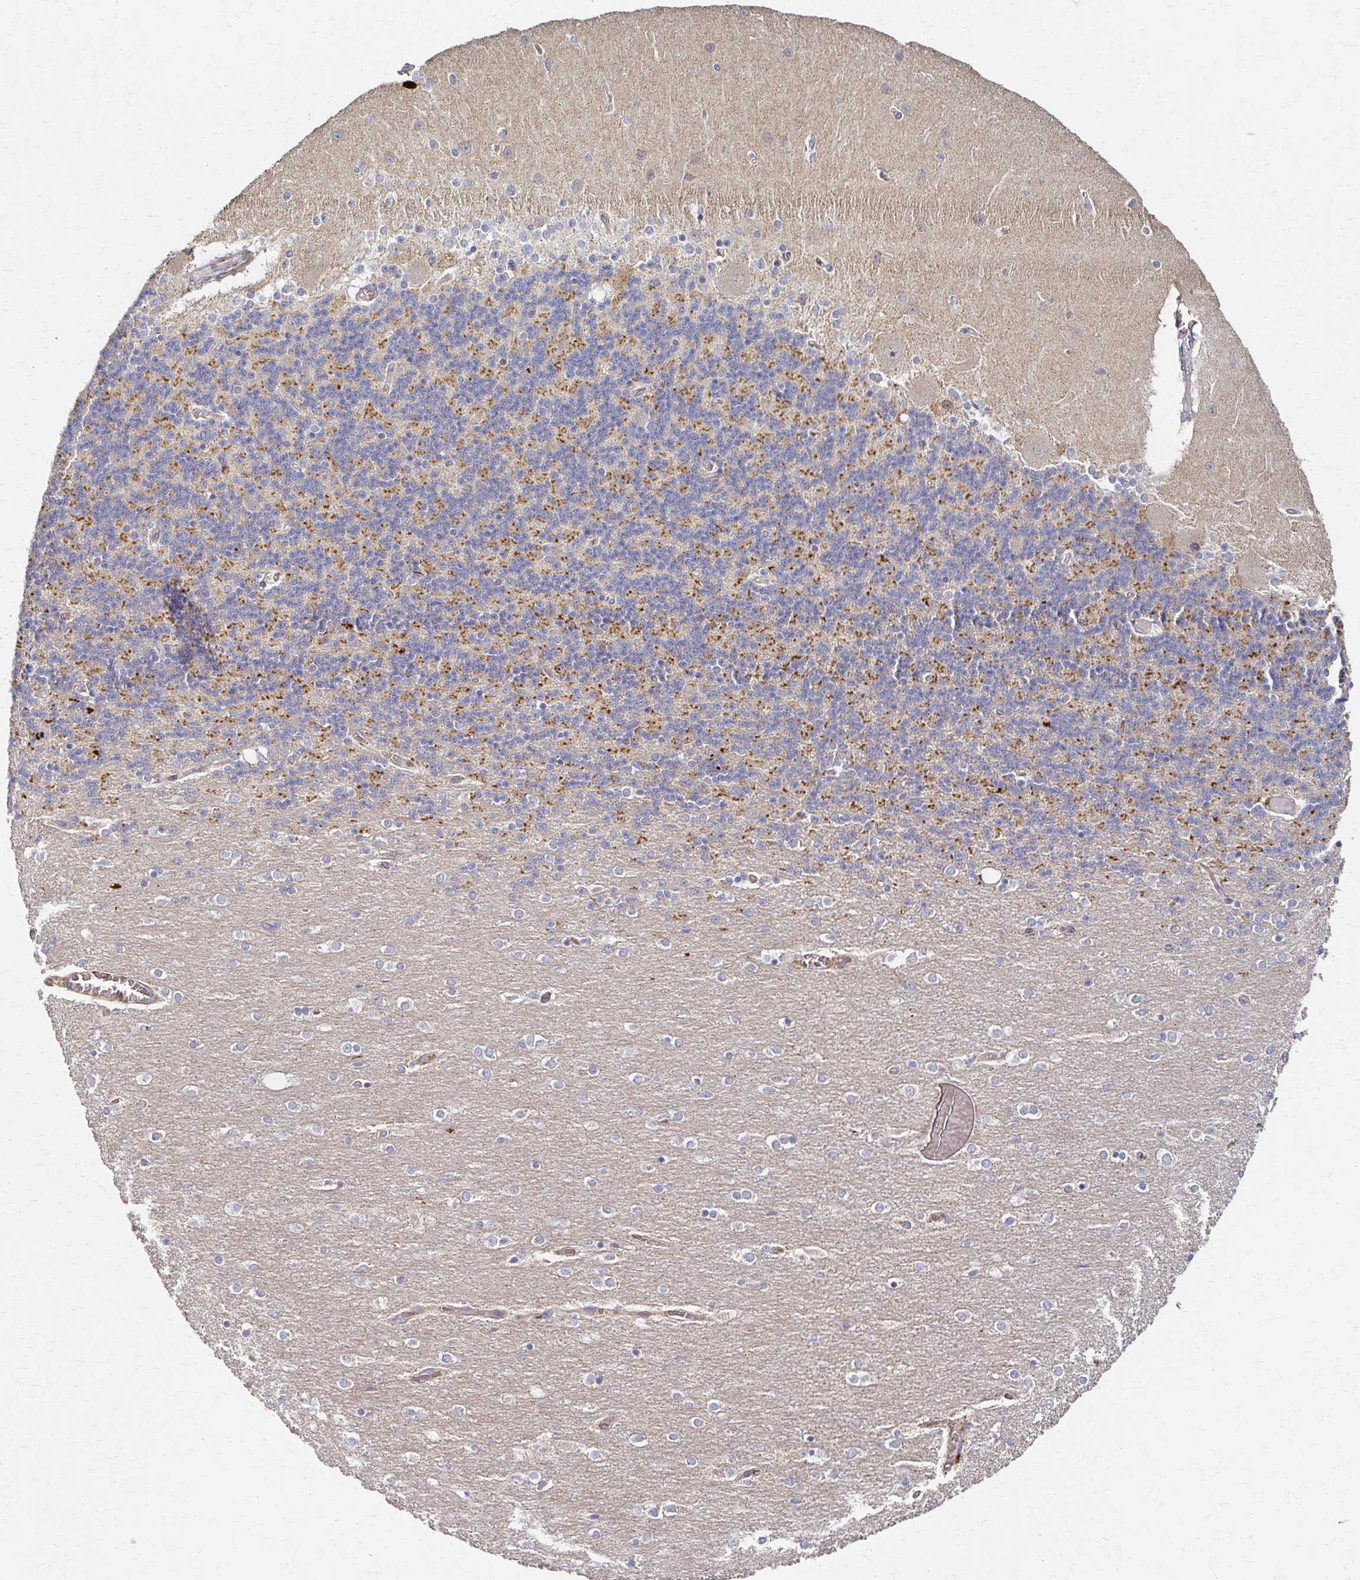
{"staining": {"intensity": "moderate", "quantity": "25%-75%", "location": "cytoplasmic/membranous"}, "tissue": "cerebellum", "cell_type": "Cells in granular layer", "image_type": "normal", "snomed": [{"axis": "morphology", "description": "Normal tissue, NOS"}, {"axis": "topography", "description": "Cerebellum"}], "caption": "Normal cerebellum demonstrates moderate cytoplasmic/membranous staining in about 25%-75% of cells in granular layer, visualized by immunohistochemistry.", "gene": "SKA2", "patient": {"sex": "female", "age": 54}}